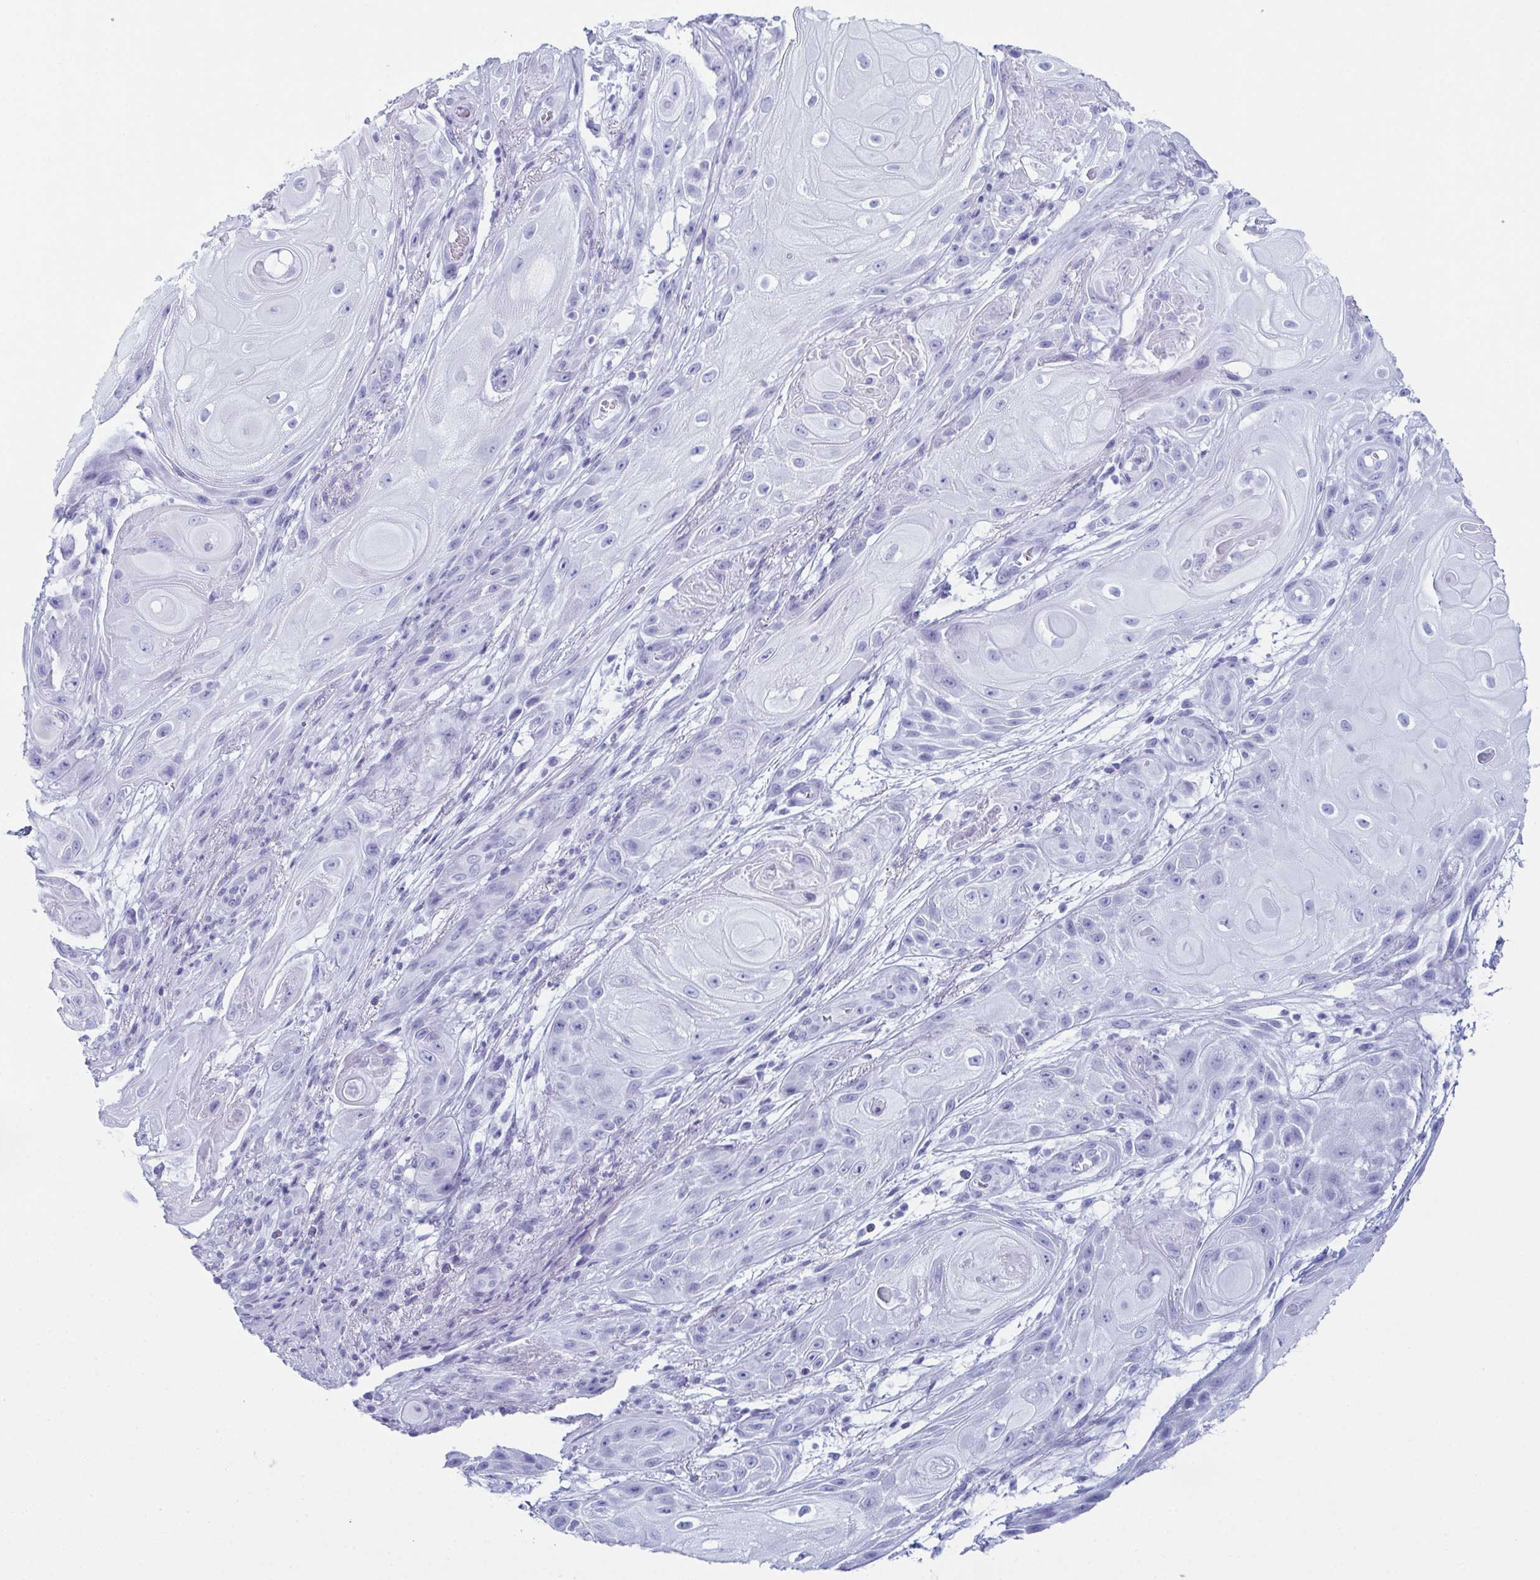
{"staining": {"intensity": "negative", "quantity": "none", "location": "none"}, "tissue": "skin cancer", "cell_type": "Tumor cells", "image_type": "cancer", "snomed": [{"axis": "morphology", "description": "Squamous cell carcinoma, NOS"}, {"axis": "topography", "description": "Skin"}], "caption": "Immunohistochemistry (IHC) photomicrograph of neoplastic tissue: skin squamous cell carcinoma stained with DAB shows no significant protein staining in tumor cells.", "gene": "ENKUR", "patient": {"sex": "male", "age": 62}}